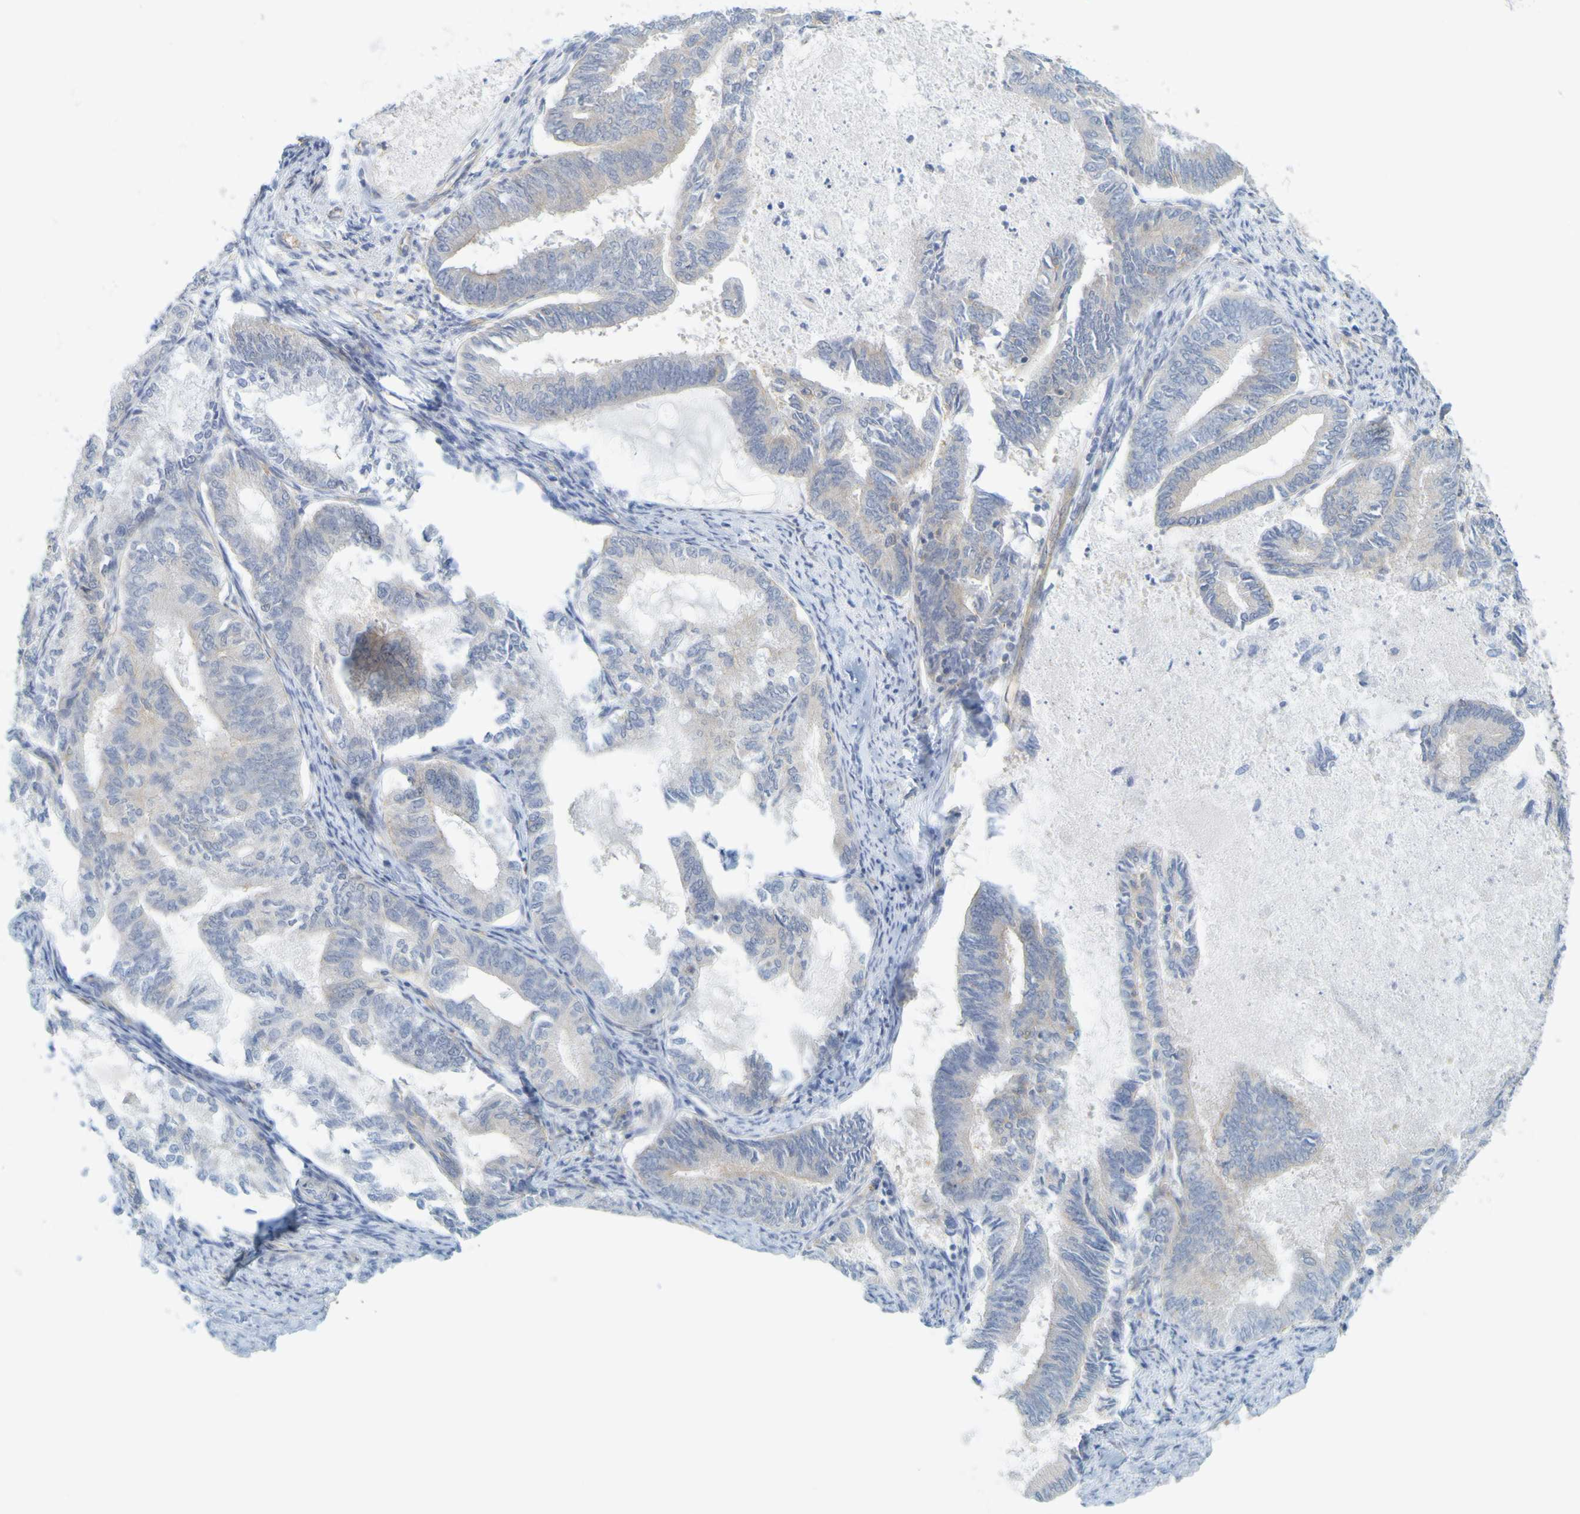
{"staining": {"intensity": "negative", "quantity": "none", "location": "none"}, "tissue": "endometrial cancer", "cell_type": "Tumor cells", "image_type": "cancer", "snomed": [{"axis": "morphology", "description": "Adenocarcinoma, NOS"}, {"axis": "topography", "description": "Endometrium"}], "caption": "Tumor cells show no significant protein staining in endometrial cancer (adenocarcinoma). (DAB IHC, high magnification).", "gene": "APPL1", "patient": {"sex": "female", "age": 86}}